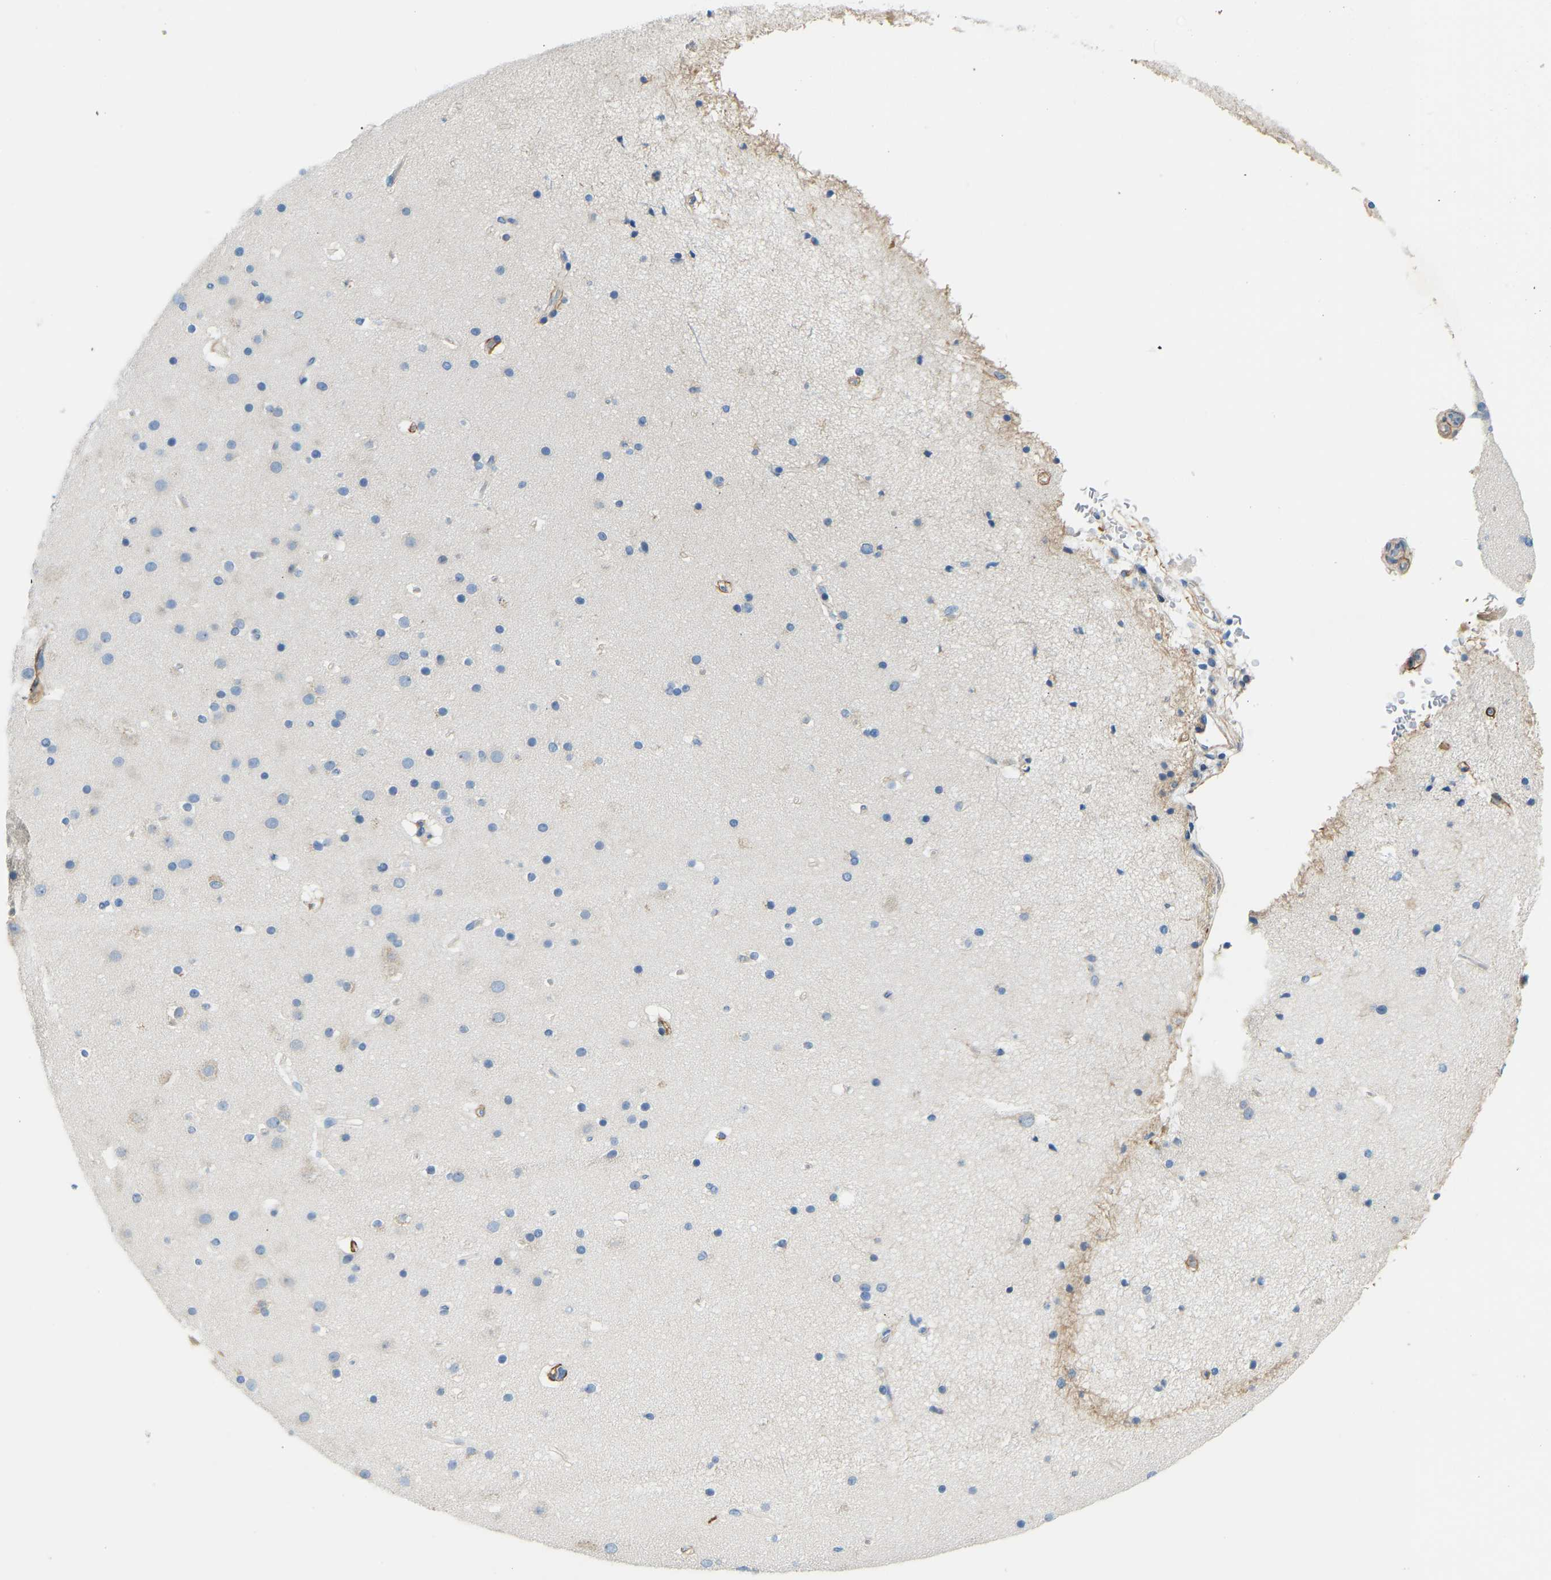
{"staining": {"intensity": "strong", "quantity": "25%-75%", "location": "cytoplasmic/membranous"}, "tissue": "cerebral cortex", "cell_type": "Endothelial cells", "image_type": "normal", "snomed": [{"axis": "morphology", "description": "Normal tissue, NOS"}, {"axis": "topography", "description": "Cerebral cortex"}], "caption": "An image of cerebral cortex stained for a protein shows strong cytoplasmic/membranous brown staining in endothelial cells. The staining was performed using DAB (3,3'-diaminobenzidine) to visualize the protein expression in brown, while the nuclei were stained in blue with hematoxylin (Magnification: 20x).", "gene": "COL15A1", "patient": {"sex": "male", "age": 57}}